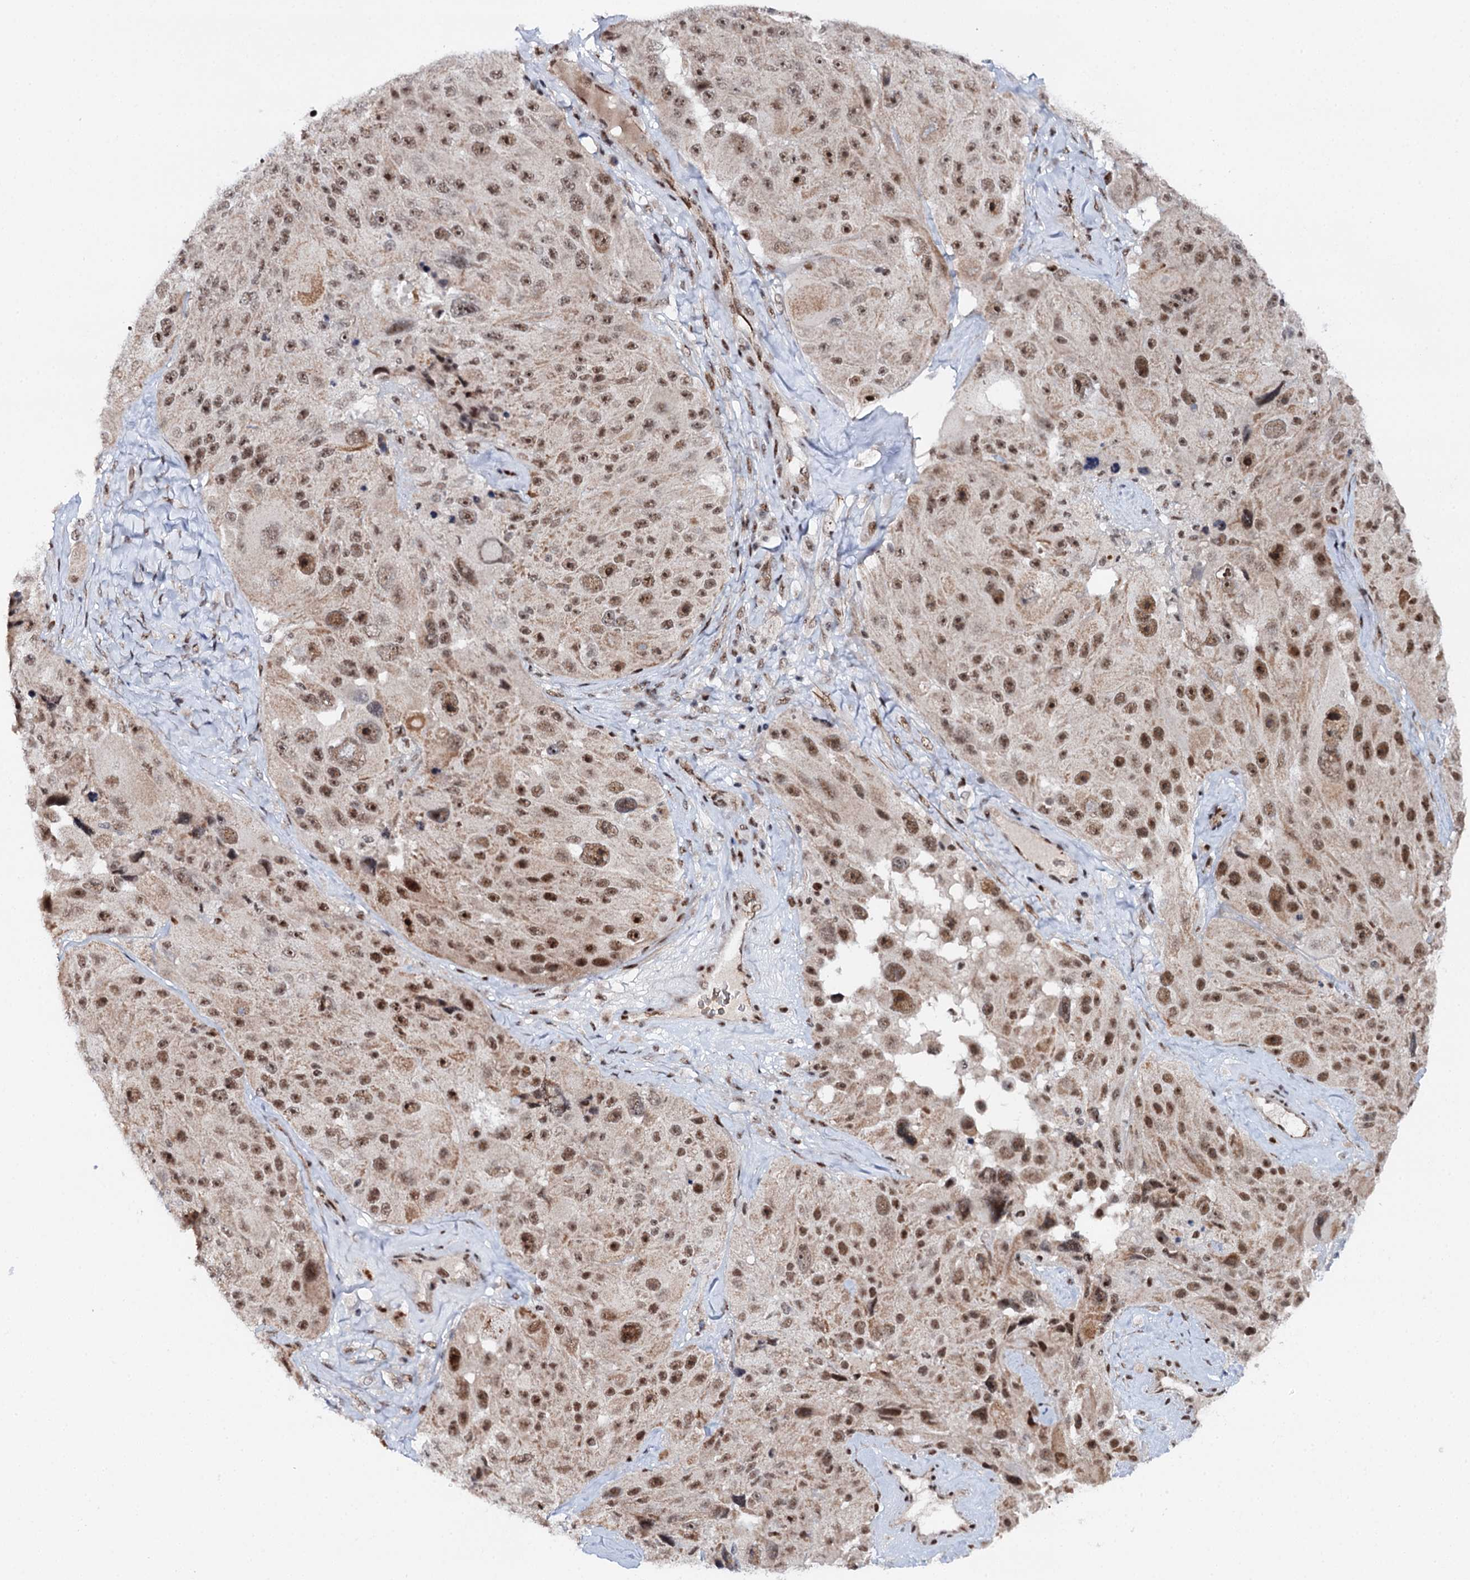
{"staining": {"intensity": "moderate", "quantity": ">75%", "location": "nuclear"}, "tissue": "melanoma", "cell_type": "Tumor cells", "image_type": "cancer", "snomed": [{"axis": "morphology", "description": "Malignant melanoma, Metastatic site"}, {"axis": "topography", "description": "Lymph node"}], "caption": "Human melanoma stained with a brown dye demonstrates moderate nuclear positive staining in approximately >75% of tumor cells.", "gene": "BUD13", "patient": {"sex": "male", "age": 62}}